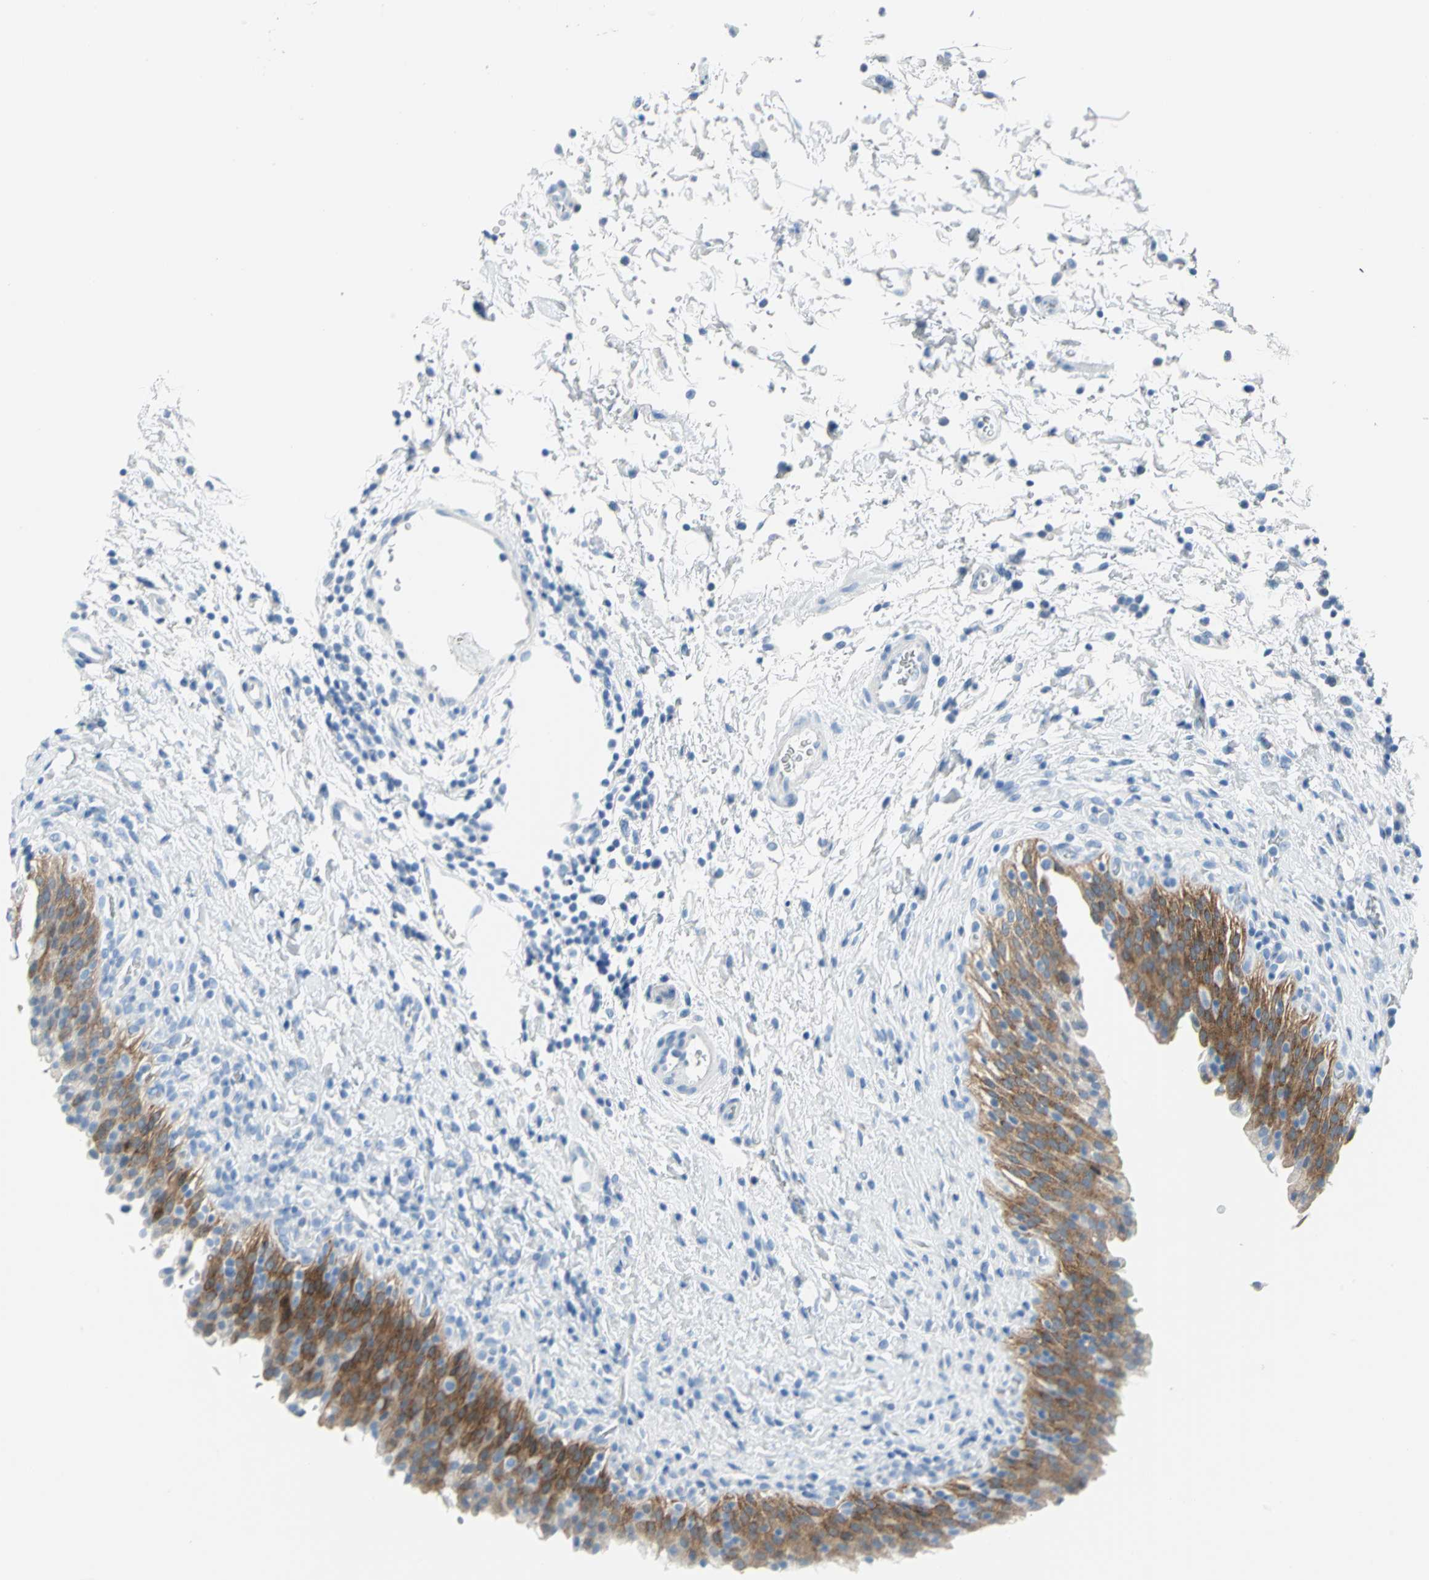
{"staining": {"intensity": "strong", "quantity": ">75%", "location": "cytoplasmic/membranous"}, "tissue": "urinary bladder", "cell_type": "Urothelial cells", "image_type": "normal", "snomed": [{"axis": "morphology", "description": "Normal tissue, NOS"}, {"axis": "topography", "description": "Urinary bladder"}], "caption": "This micrograph exhibits normal urinary bladder stained with immunohistochemistry (IHC) to label a protein in brown. The cytoplasmic/membranous of urothelial cells show strong positivity for the protein. Nuclei are counter-stained blue.", "gene": "SFN", "patient": {"sex": "male", "age": 51}}